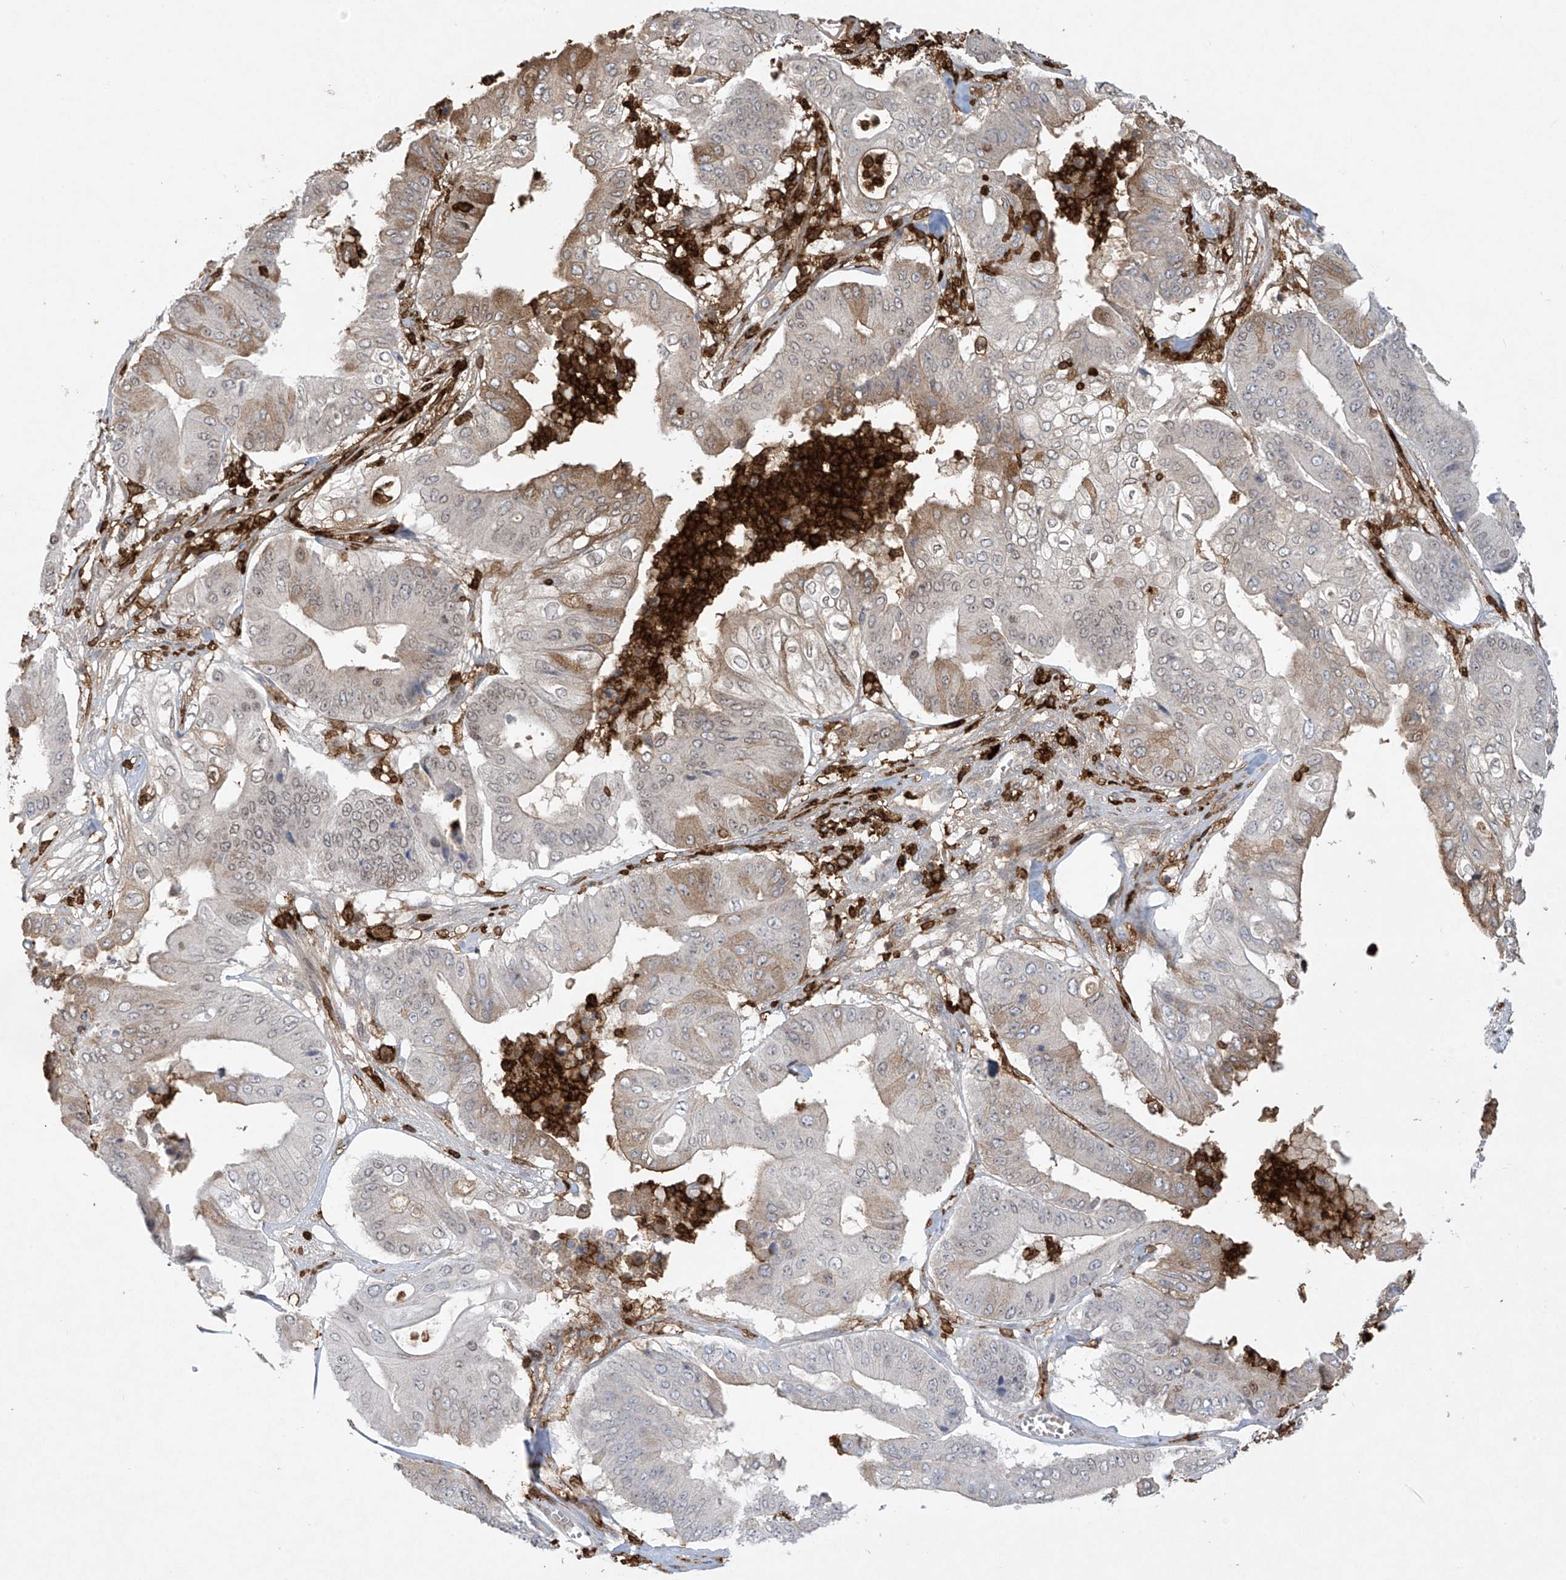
{"staining": {"intensity": "moderate", "quantity": "<25%", "location": "cytoplasmic/membranous,nuclear"}, "tissue": "pancreatic cancer", "cell_type": "Tumor cells", "image_type": "cancer", "snomed": [{"axis": "morphology", "description": "Adenocarcinoma, NOS"}, {"axis": "topography", "description": "Pancreas"}], "caption": "This micrograph reveals pancreatic cancer (adenocarcinoma) stained with immunohistochemistry to label a protein in brown. The cytoplasmic/membranous and nuclear of tumor cells show moderate positivity for the protein. Nuclei are counter-stained blue.", "gene": "FCGR3A", "patient": {"sex": "female", "age": 77}}